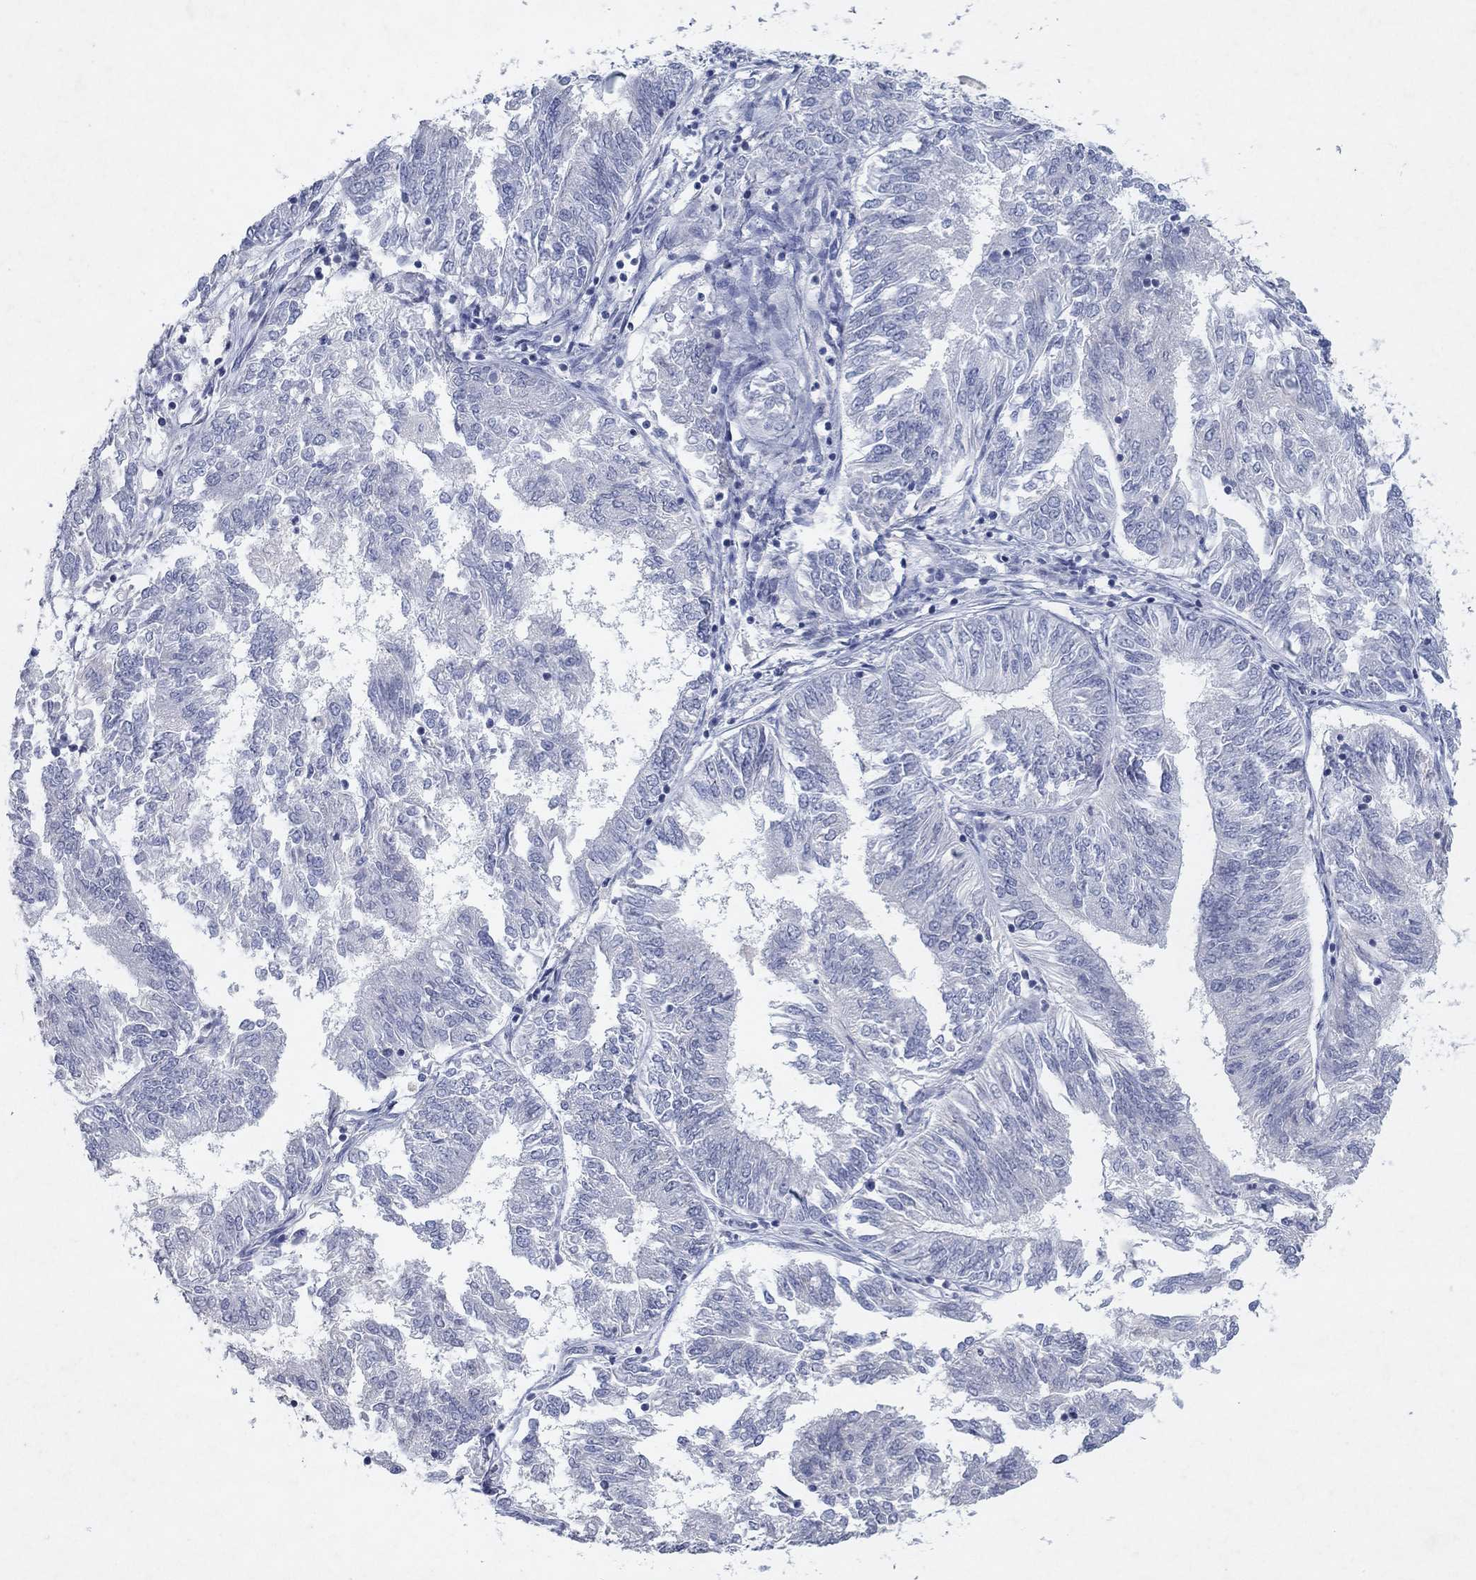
{"staining": {"intensity": "negative", "quantity": "none", "location": "none"}, "tissue": "endometrial cancer", "cell_type": "Tumor cells", "image_type": "cancer", "snomed": [{"axis": "morphology", "description": "Adenocarcinoma, NOS"}, {"axis": "topography", "description": "Endometrium"}], "caption": "High power microscopy micrograph of an immunohistochemistry (IHC) micrograph of endometrial adenocarcinoma, revealing no significant positivity in tumor cells.", "gene": "KRT40", "patient": {"sex": "female", "age": 58}}